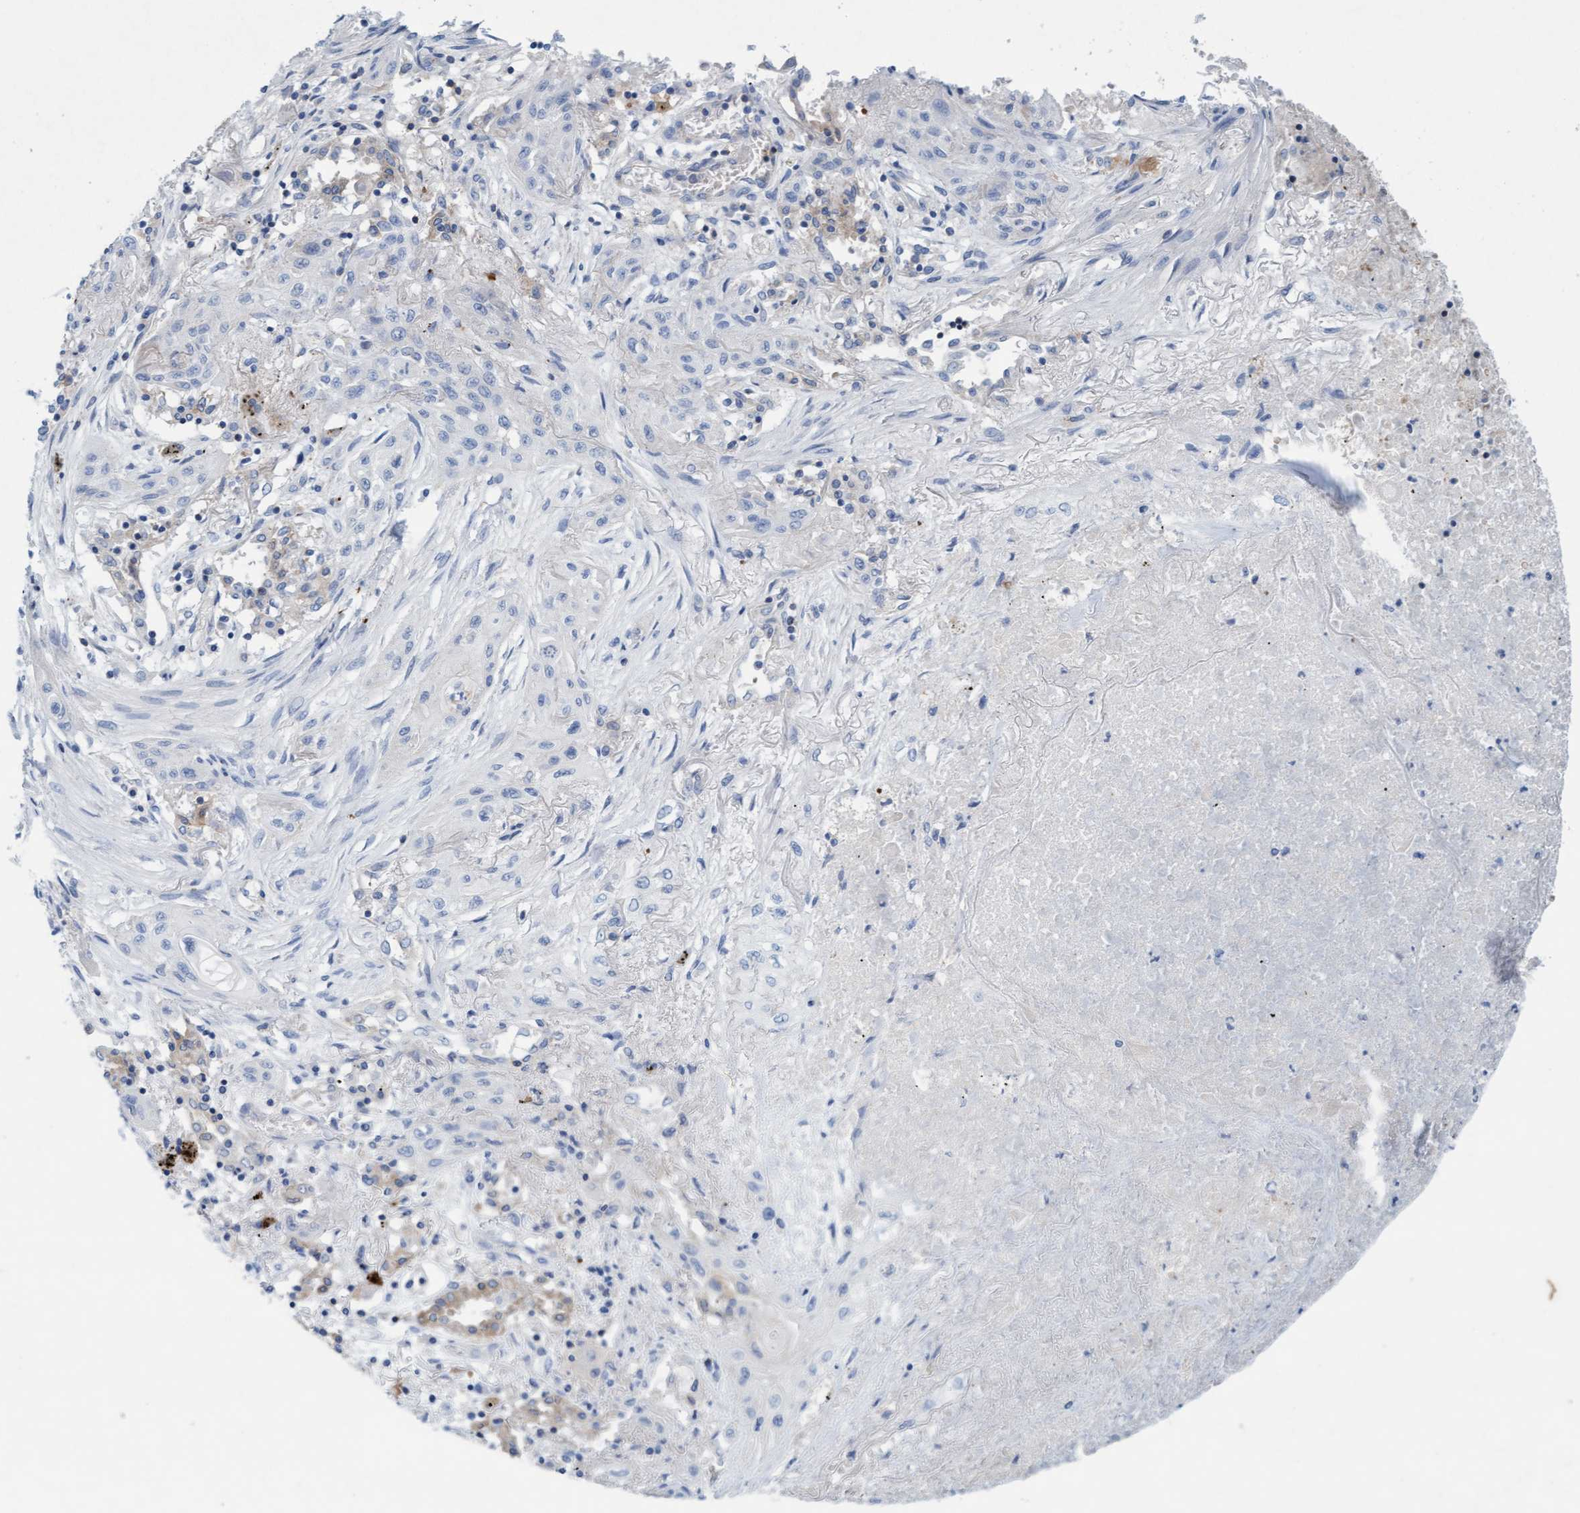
{"staining": {"intensity": "negative", "quantity": "none", "location": "none"}, "tissue": "lung cancer", "cell_type": "Tumor cells", "image_type": "cancer", "snomed": [{"axis": "morphology", "description": "Squamous cell carcinoma, NOS"}, {"axis": "topography", "description": "Lung"}], "caption": "This photomicrograph is of lung cancer stained with IHC to label a protein in brown with the nuclei are counter-stained blue. There is no staining in tumor cells.", "gene": "SIGIRR", "patient": {"sex": "female", "age": 47}}